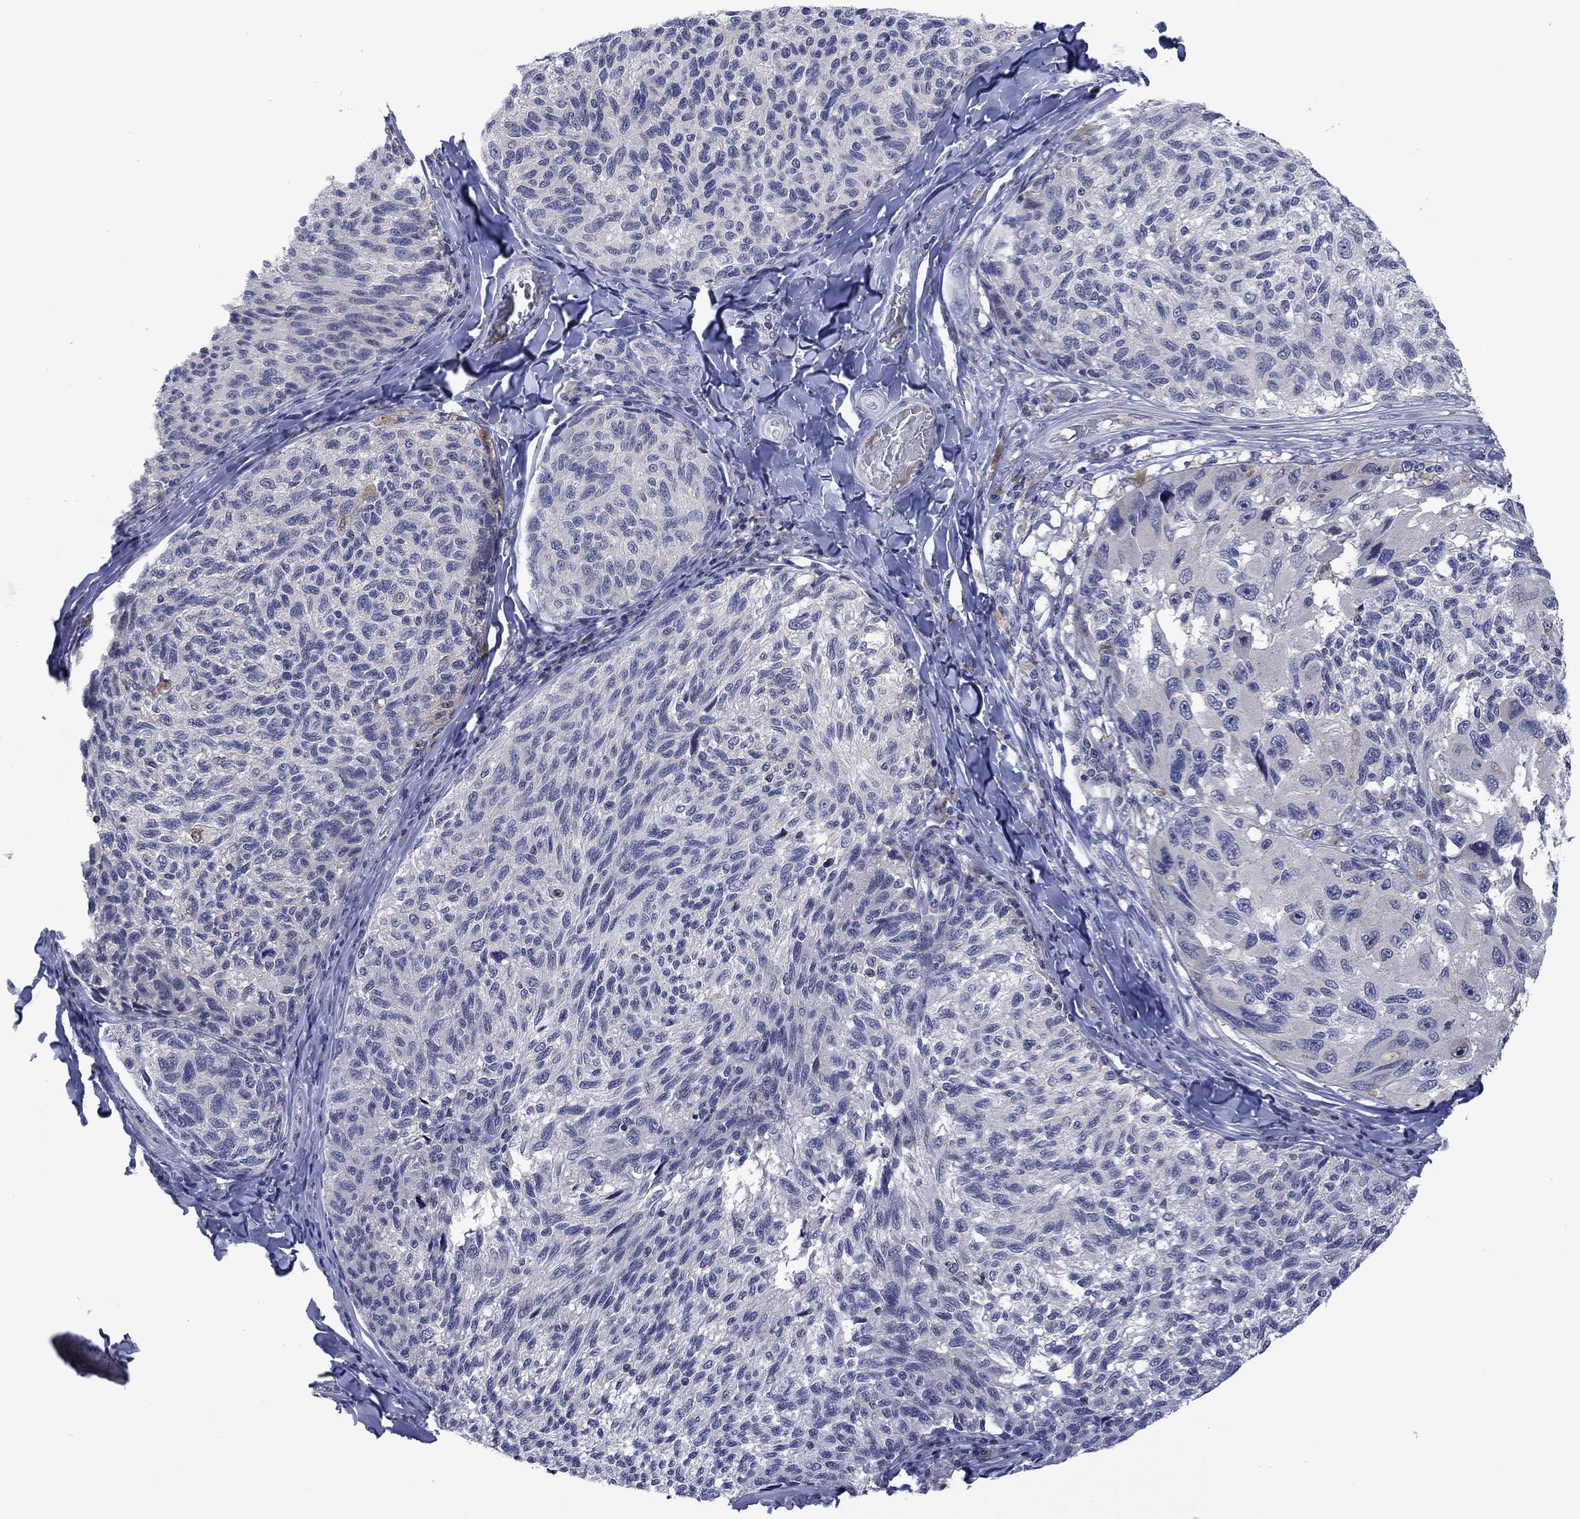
{"staining": {"intensity": "negative", "quantity": "none", "location": "none"}, "tissue": "melanoma", "cell_type": "Tumor cells", "image_type": "cancer", "snomed": [{"axis": "morphology", "description": "Malignant melanoma, NOS"}, {"axis": "topography", "description": "Skin"}], "caption": "DAB (3,3'-diaminobenzidine) immunohistochemical staining of human malignant melanoma displays no significant positivity in tumor cells.", "gene": "AGL", "patient": {"sex": "female", "age": 73}}